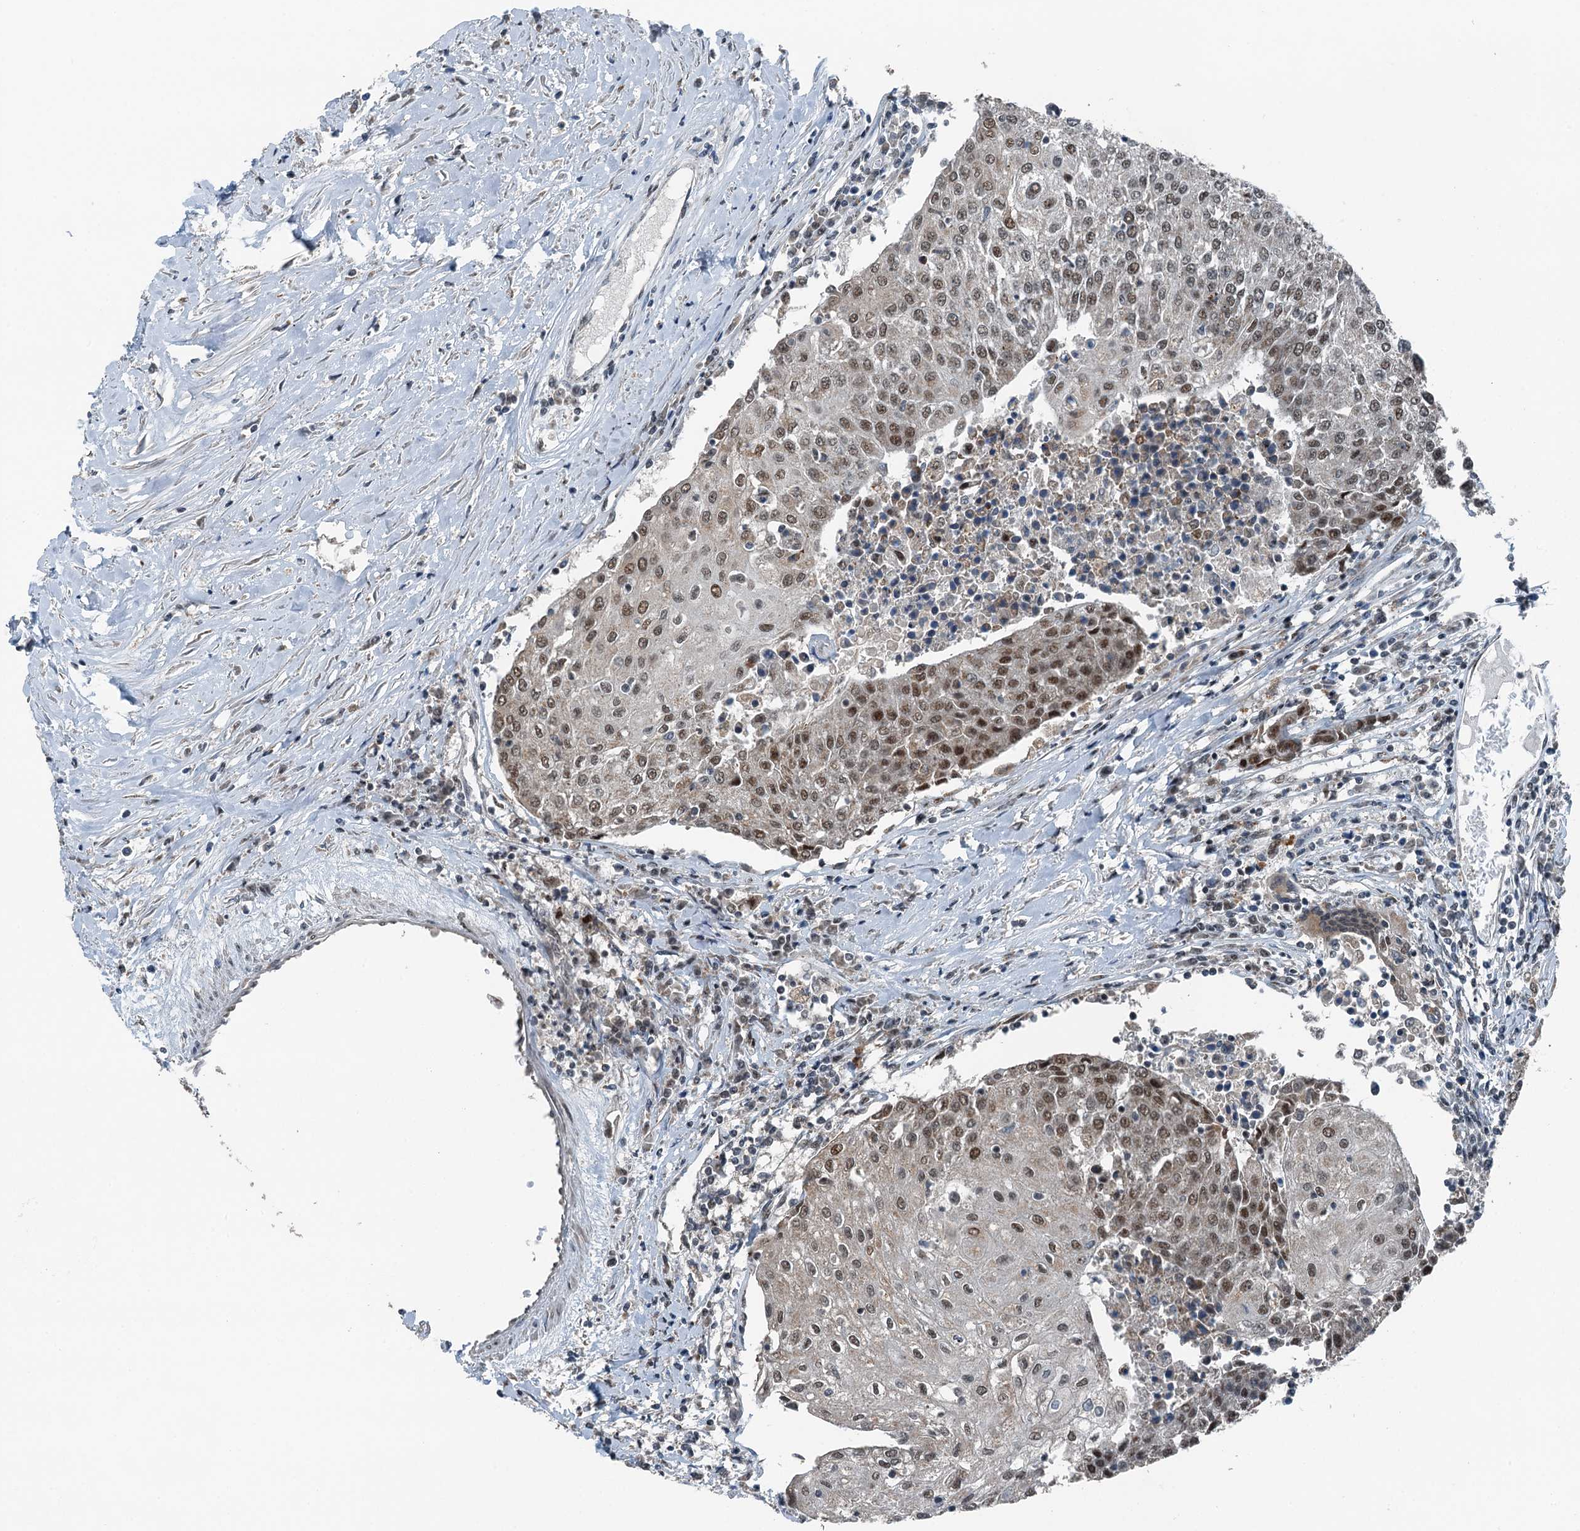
{"staining": {"intensity": "moderate", "quantity": ">75%", "location": "nuclear"}, "tissue": "urothelial cancer", "cell_type": "Tumor cells", "image_type": "cancer", "snomed": [{"axis": "morphology", "description": "Urothelial carcinoma, High grade"}, {"axis": "topography", "description": "Urinary bladder"}], "caption": "A brown stain shows moderate nuclear expression of a protein in human urothelial cancer tumor cells.", "gene": "BMERB1", "patient": {"sex": "female", "age": 85}}